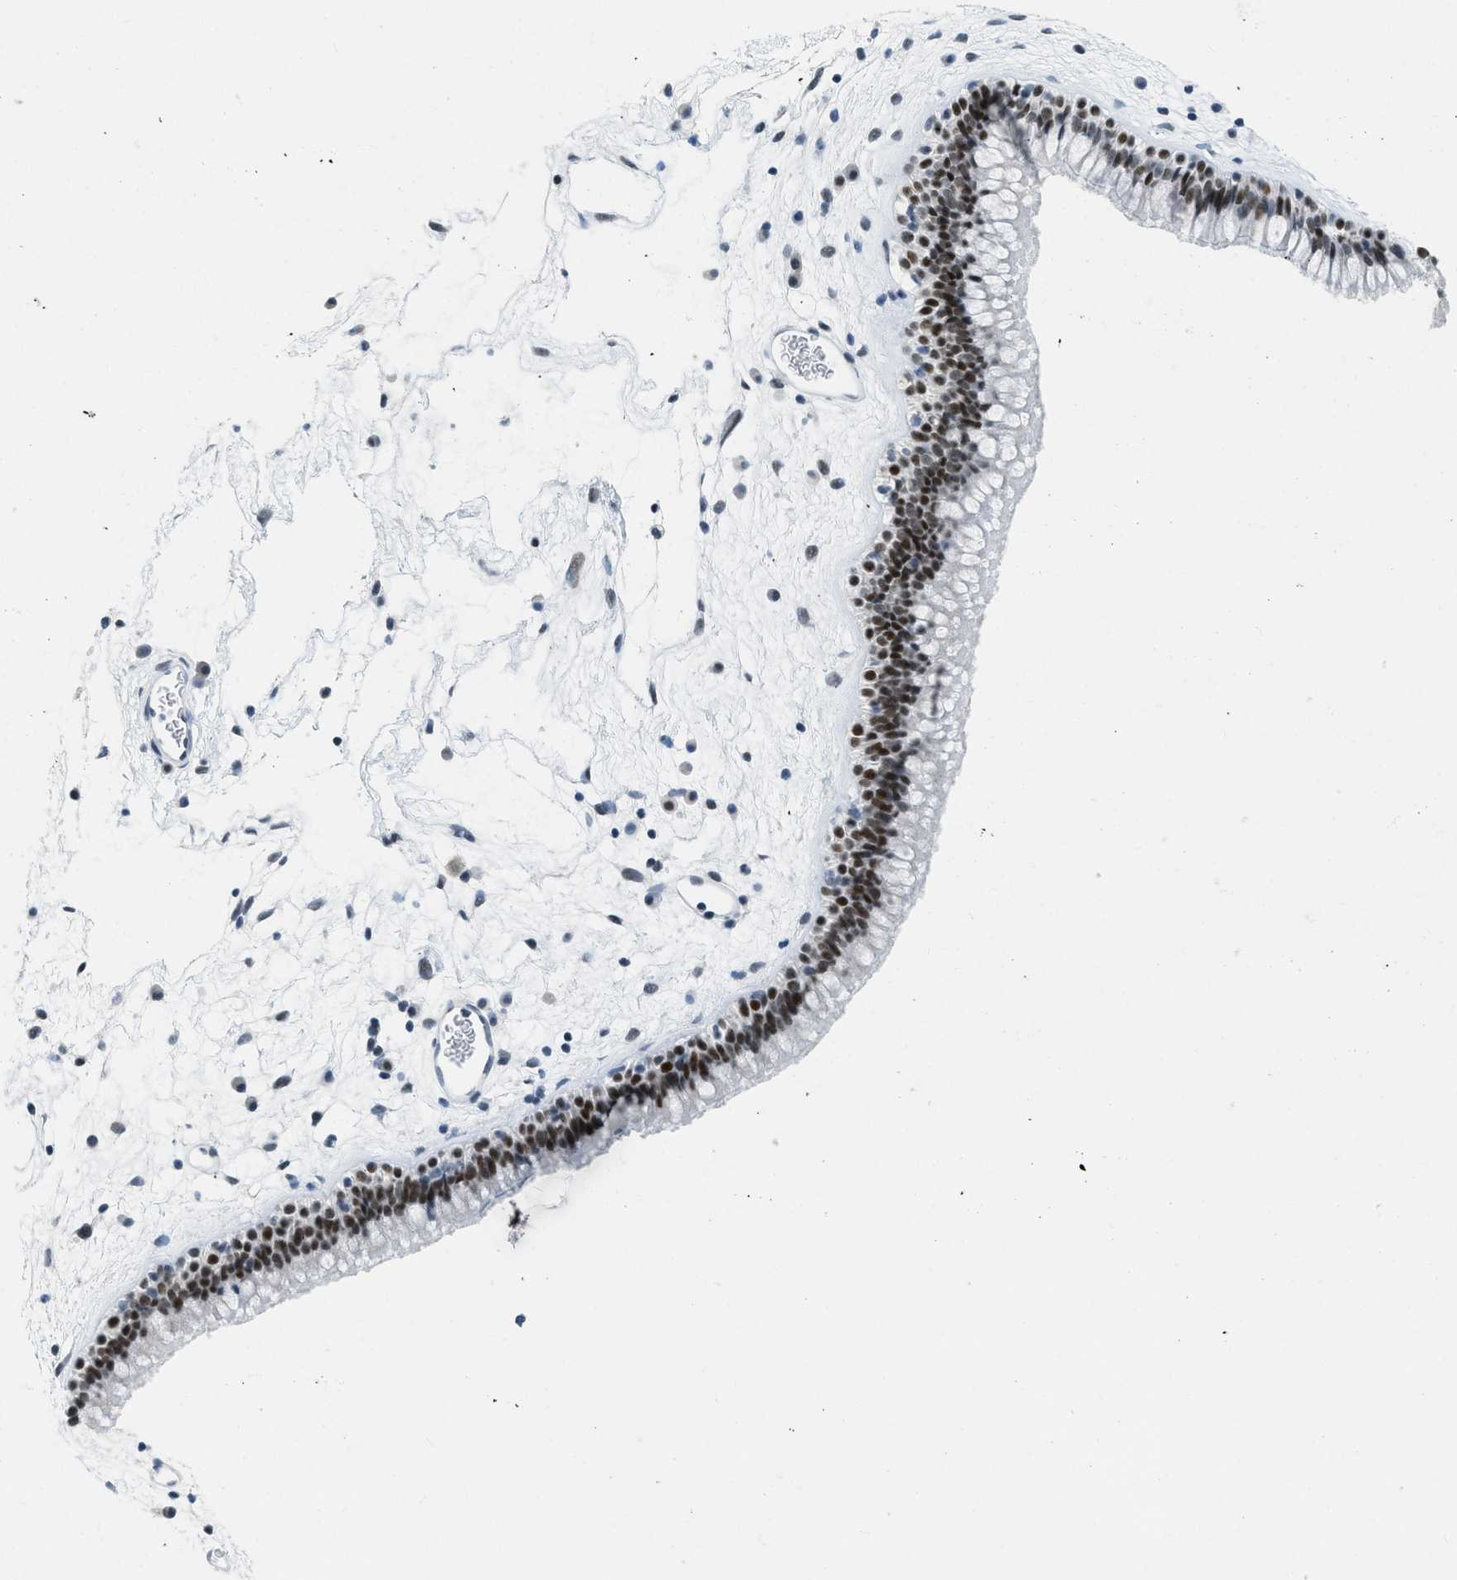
{"staining": {"intensity": "strong", "quantity": ">75%", "location": "nuclear"}, "tissue": "nasopharynx", "cell_type": "Respiratory epithelial cells", "image_type": "normal", "snomed": [{"axis": "morphology", "description": "Normal tissue, NOS"}, {"axis": "morphology", "description": "Inflammation, NOS"}, {"axis": "topography", "description": "Nasopharynx"}], "caption": "Immunohistochemistry of unremarkable nasopharynx demonstrates high levels of strong nuclear positivity in about >75% of respiratory epithelial cells.", "gene": "PBX1", "patient": {"sex": "male", "age": 48}}